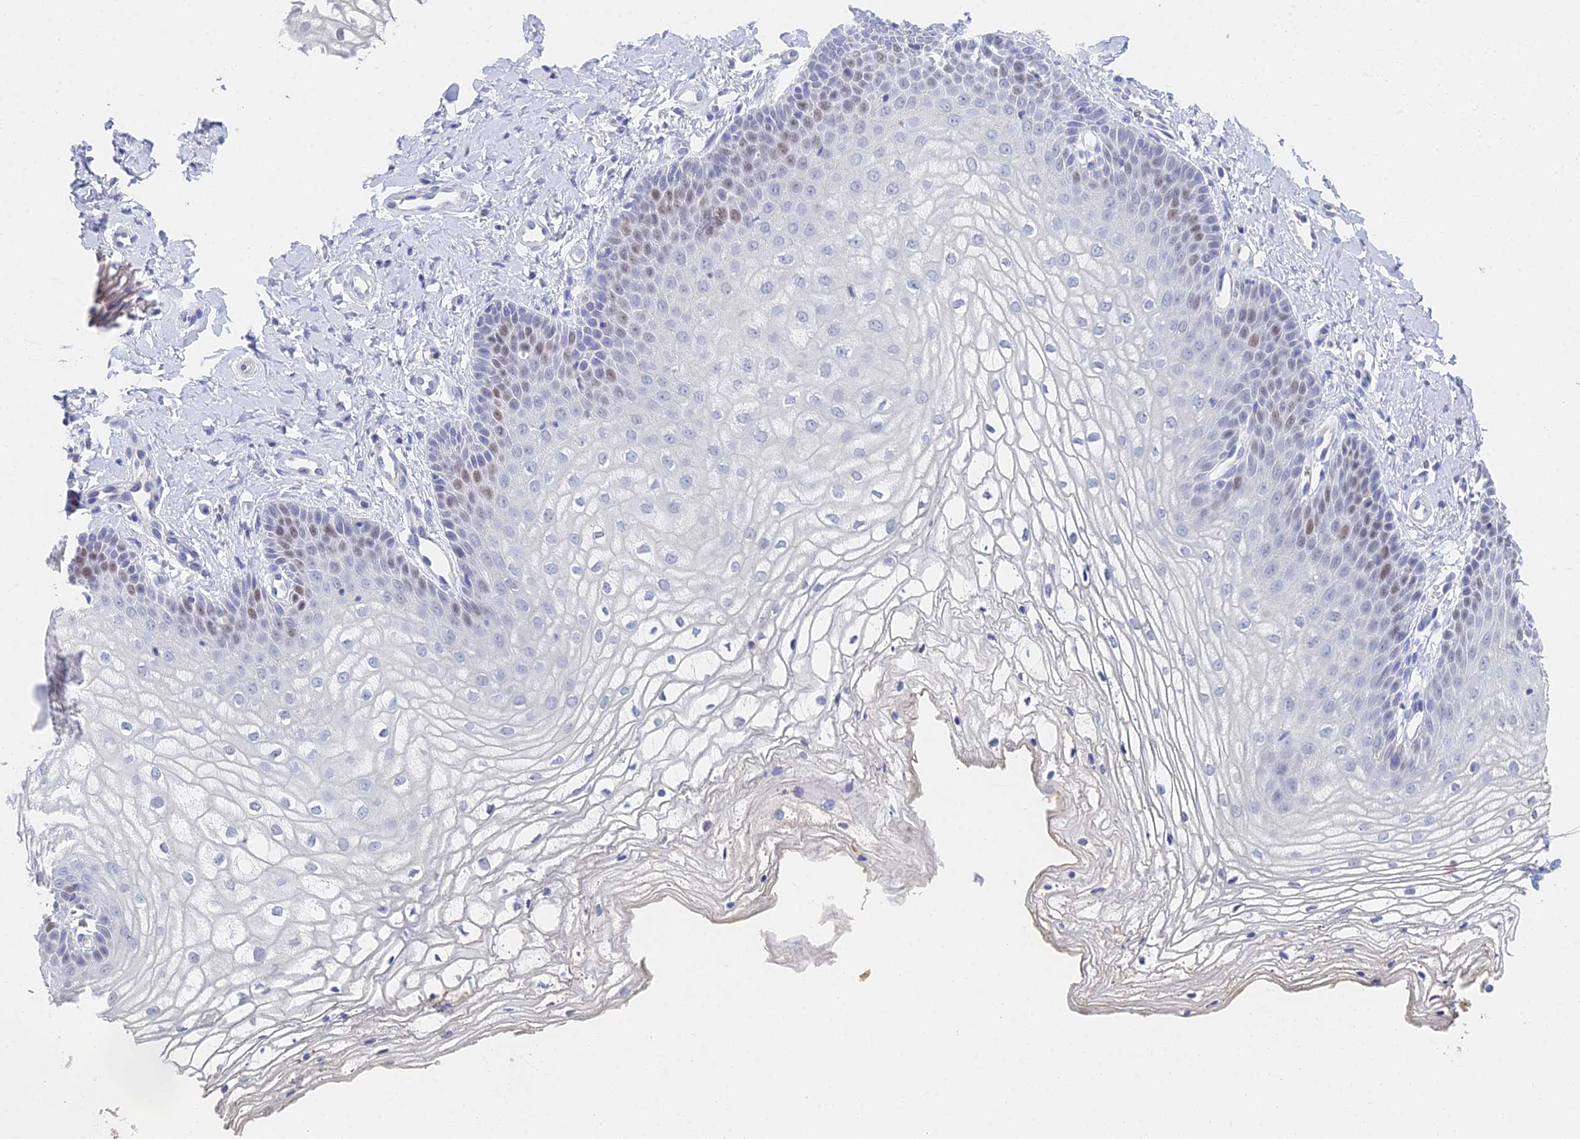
{"staining": {"intensity": "moderate", "quantity": "<25%", "location": "nuclear"}, "tissue": "vagina", "cell_type": "Squamous epithelial cells", "image_type": "normal", "snomed": [{"axis": "morphology", "description": "Normal tissue, NOS"}, {"axis": "topography", "description": "Vagina"}], "caption": "Immunohistochemistry (IHC) histopathology image of normal human vagina stained for a protein (brown), which displays low levels of moderate nuclear staining in approximately <25% of squamous epithelial cells.", "gene": "MCM2", "patient": {"sex": "female", "age": 68}}